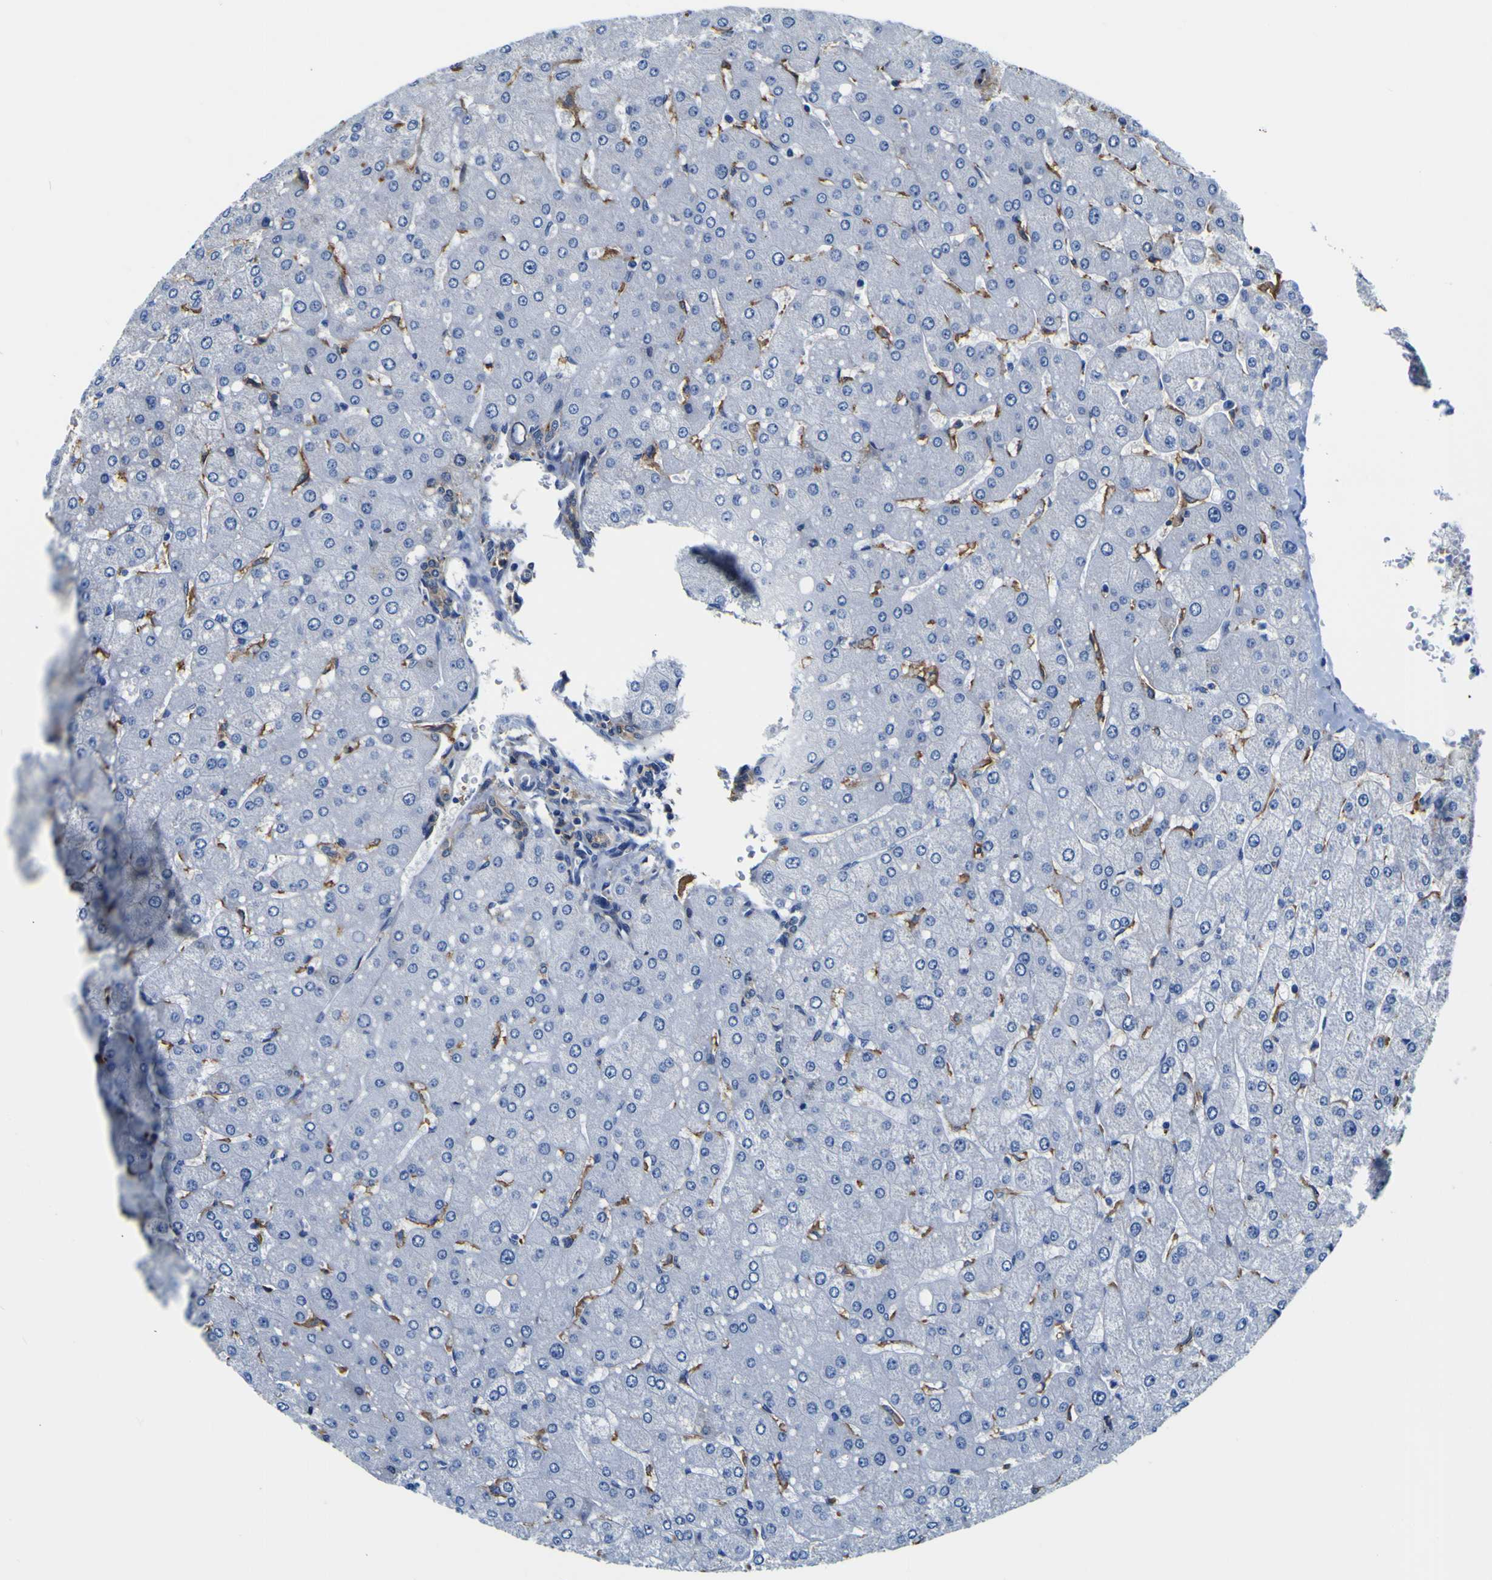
{"staining": {"intensity": "weak", "quantity": ">75%", "location": "cytoplasmic/membranous"}, "tissue": "liver", "cell_type": "Cholangiocytes", "image_type": "normal", "snomed": [{"axis": "morphology", "description": "Normal tissue, NOS"}, {"axis": "topography", "description": "Liver"}], "caption": "DAB (3,3'-diaminobenzidine) immunohistochemical staining of benign liver exhibits weak cytoplasmic/membranous protein staining in about >75% of cholangiocytes.", "gene": "PXDN", "patient": {"sex": "male", "age": 55}}